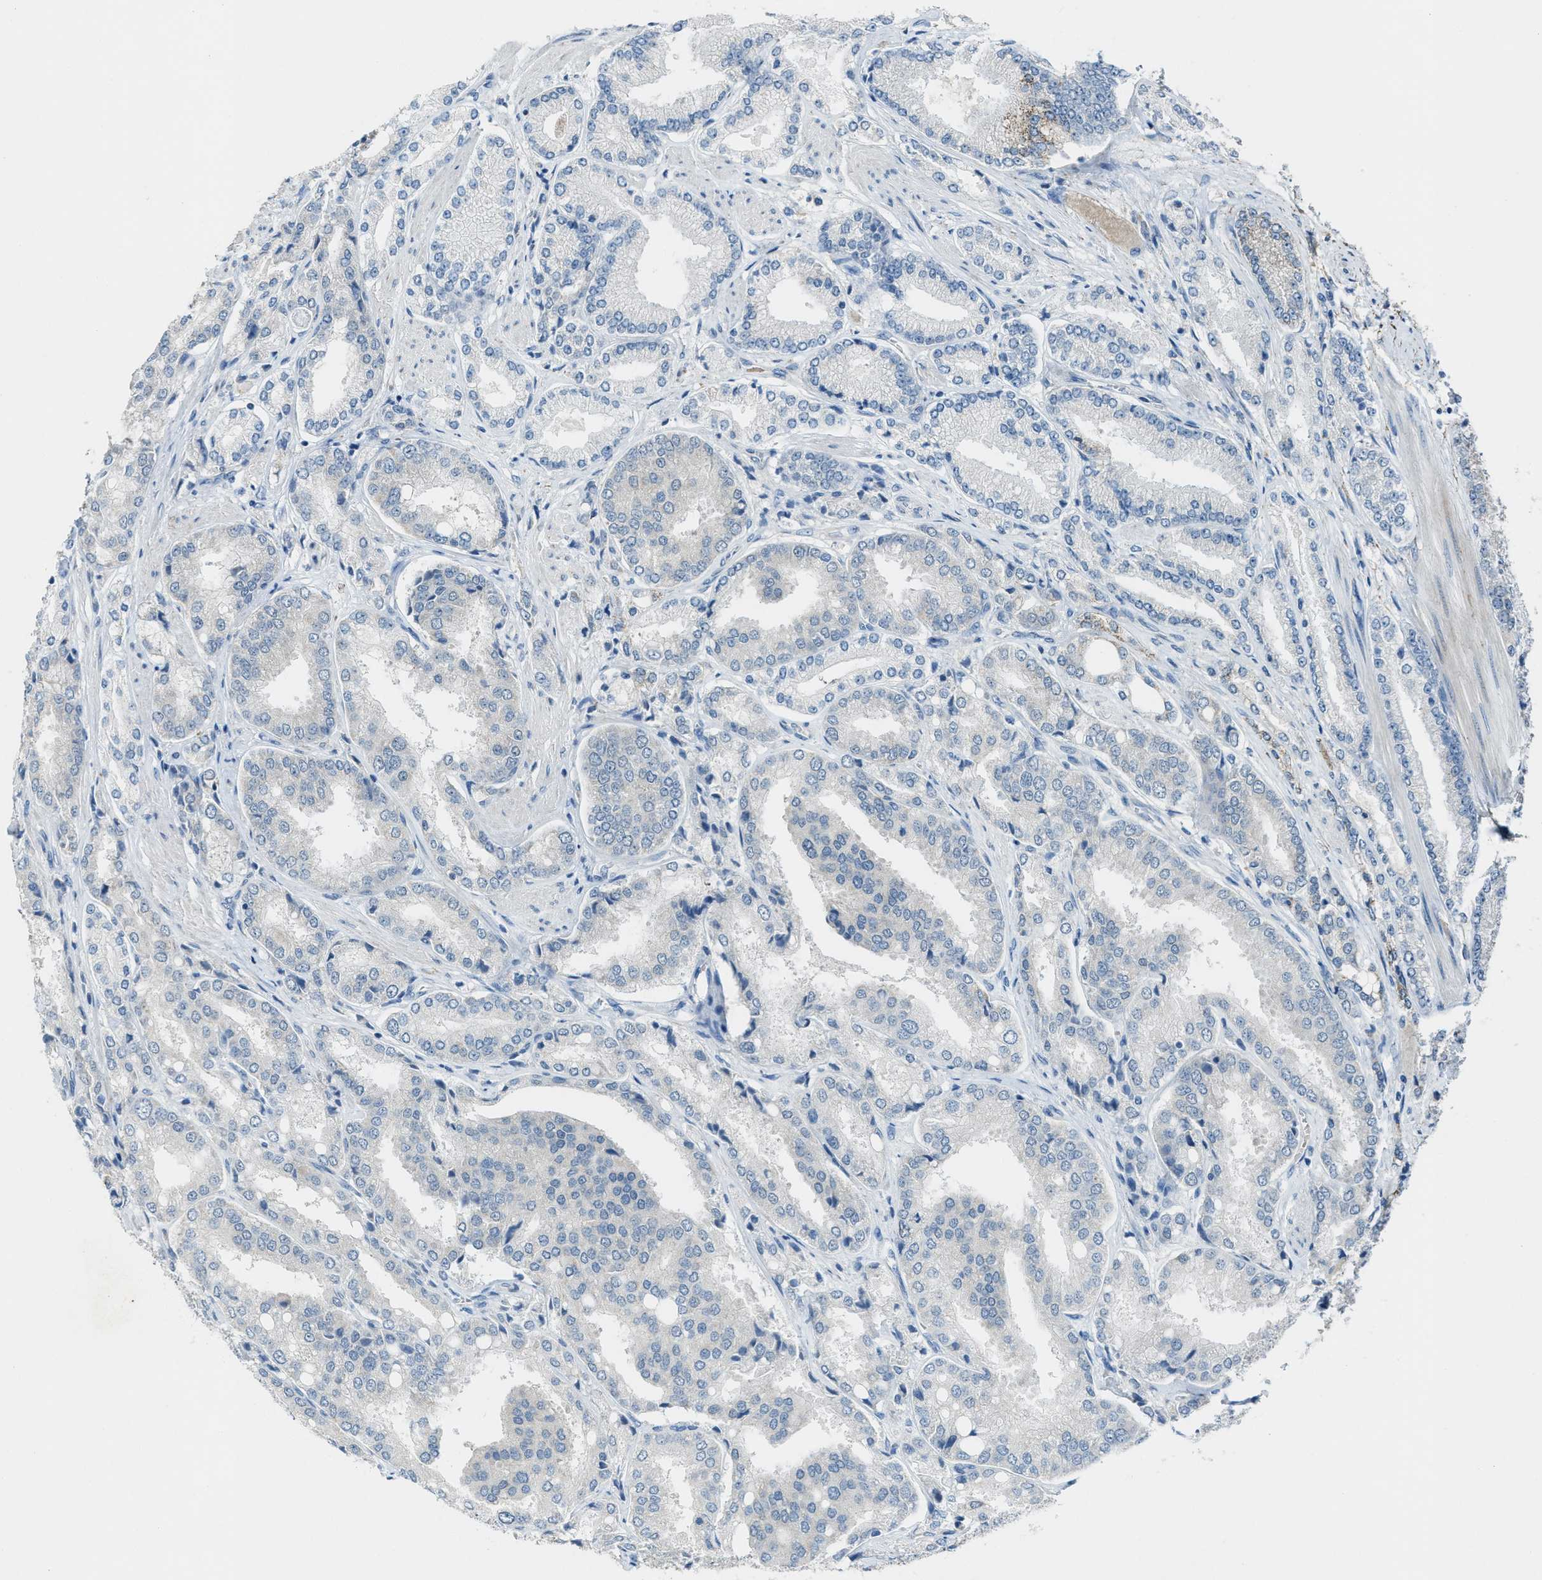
{"staining": {"intensity": "negative", "quantity": "none", "location": "none"}, "tissue": "prostate cancer", "cell_type": "Tumor cells", "image_type": "cancer", "snomed": [{"axis": "morphology", "description": "Adenocarcinoma, High grade"}, {"axis": "topography", "description": "Prostate"}], "caption": "An image of prostate adenocarcinoma (high-grade) stained for a protein shows no brown staining in tumor cells.", "gene": "CDON", "patient": {"sex": "male", "age": 50}}